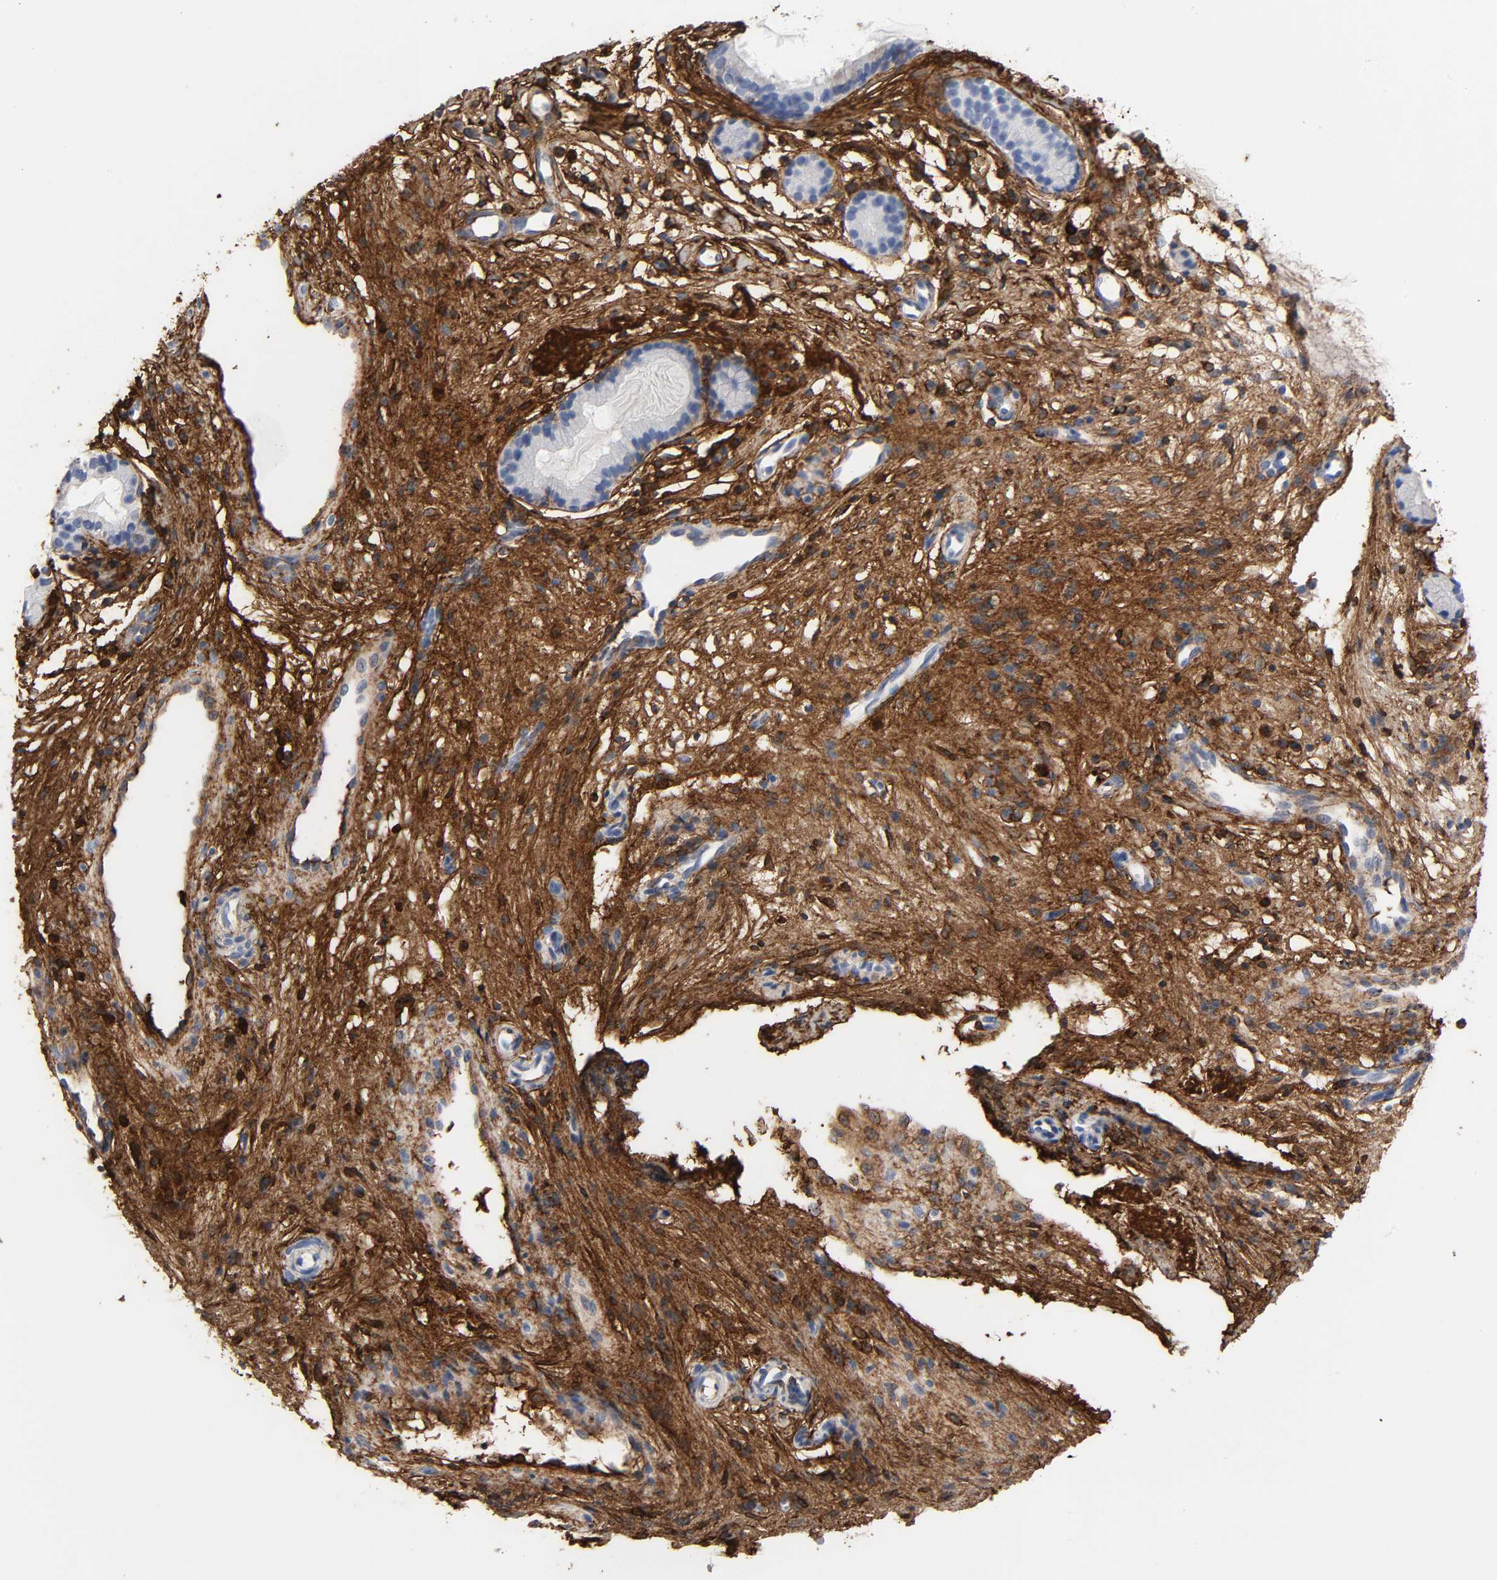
{"staining": {"intensity": "negative", "quantity": "none", "location": "none"}, "tissue": "nasopharynx", "cell_type": "Respiratory epithelial cells", "image_type": "normal", "snomed": [{"axis": "morphology", "description": "Normal tissue, NOS"}, {"axis": "topography", "description": "Nasopharynx"}], "caption": "IHC of benign nasopharynx reveals no staining in respiratory epithelial cells.", "gene": "FBLN1", "patient": {"sex": "male", "age": 21}}